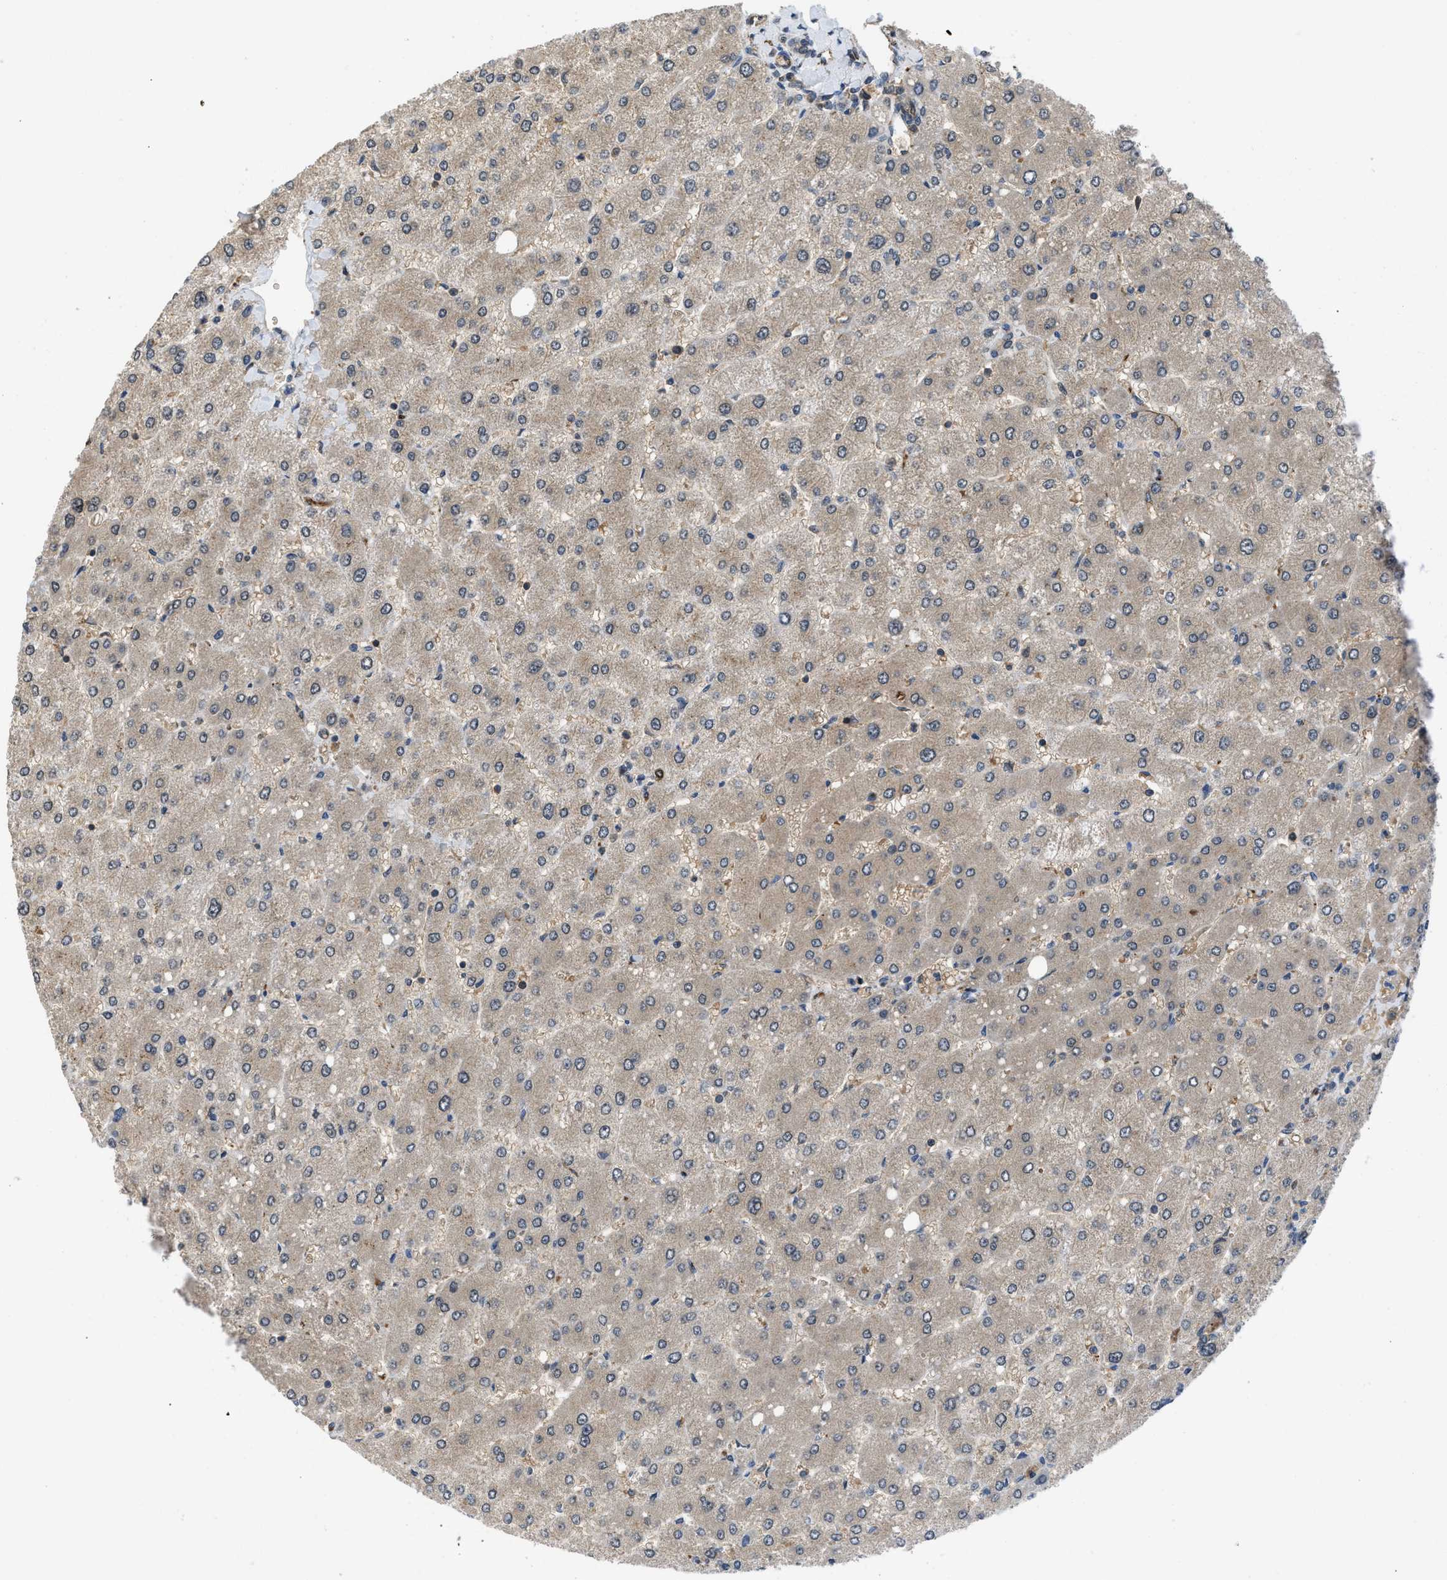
{"staining": {"intensity": "weak", "quantity": "25%-75%", "location": "cytoplasmic/membranous"}, "tissue": "liver", "cell_type": "Hepatocytes", "image_type": "normal", "snomed": [{"axis": "morphology", "description": "Normal tissue, NOS"}, {"axis": "topography", "description": "Liver"}], "caption": "A low amount of weak cytoplasmic/membranous staining is identified in approximately 25%-75% of hepatocytes in benign liver.", "gene": "GPATCH2L", "patient": {"sex": "male", "age": 55}}